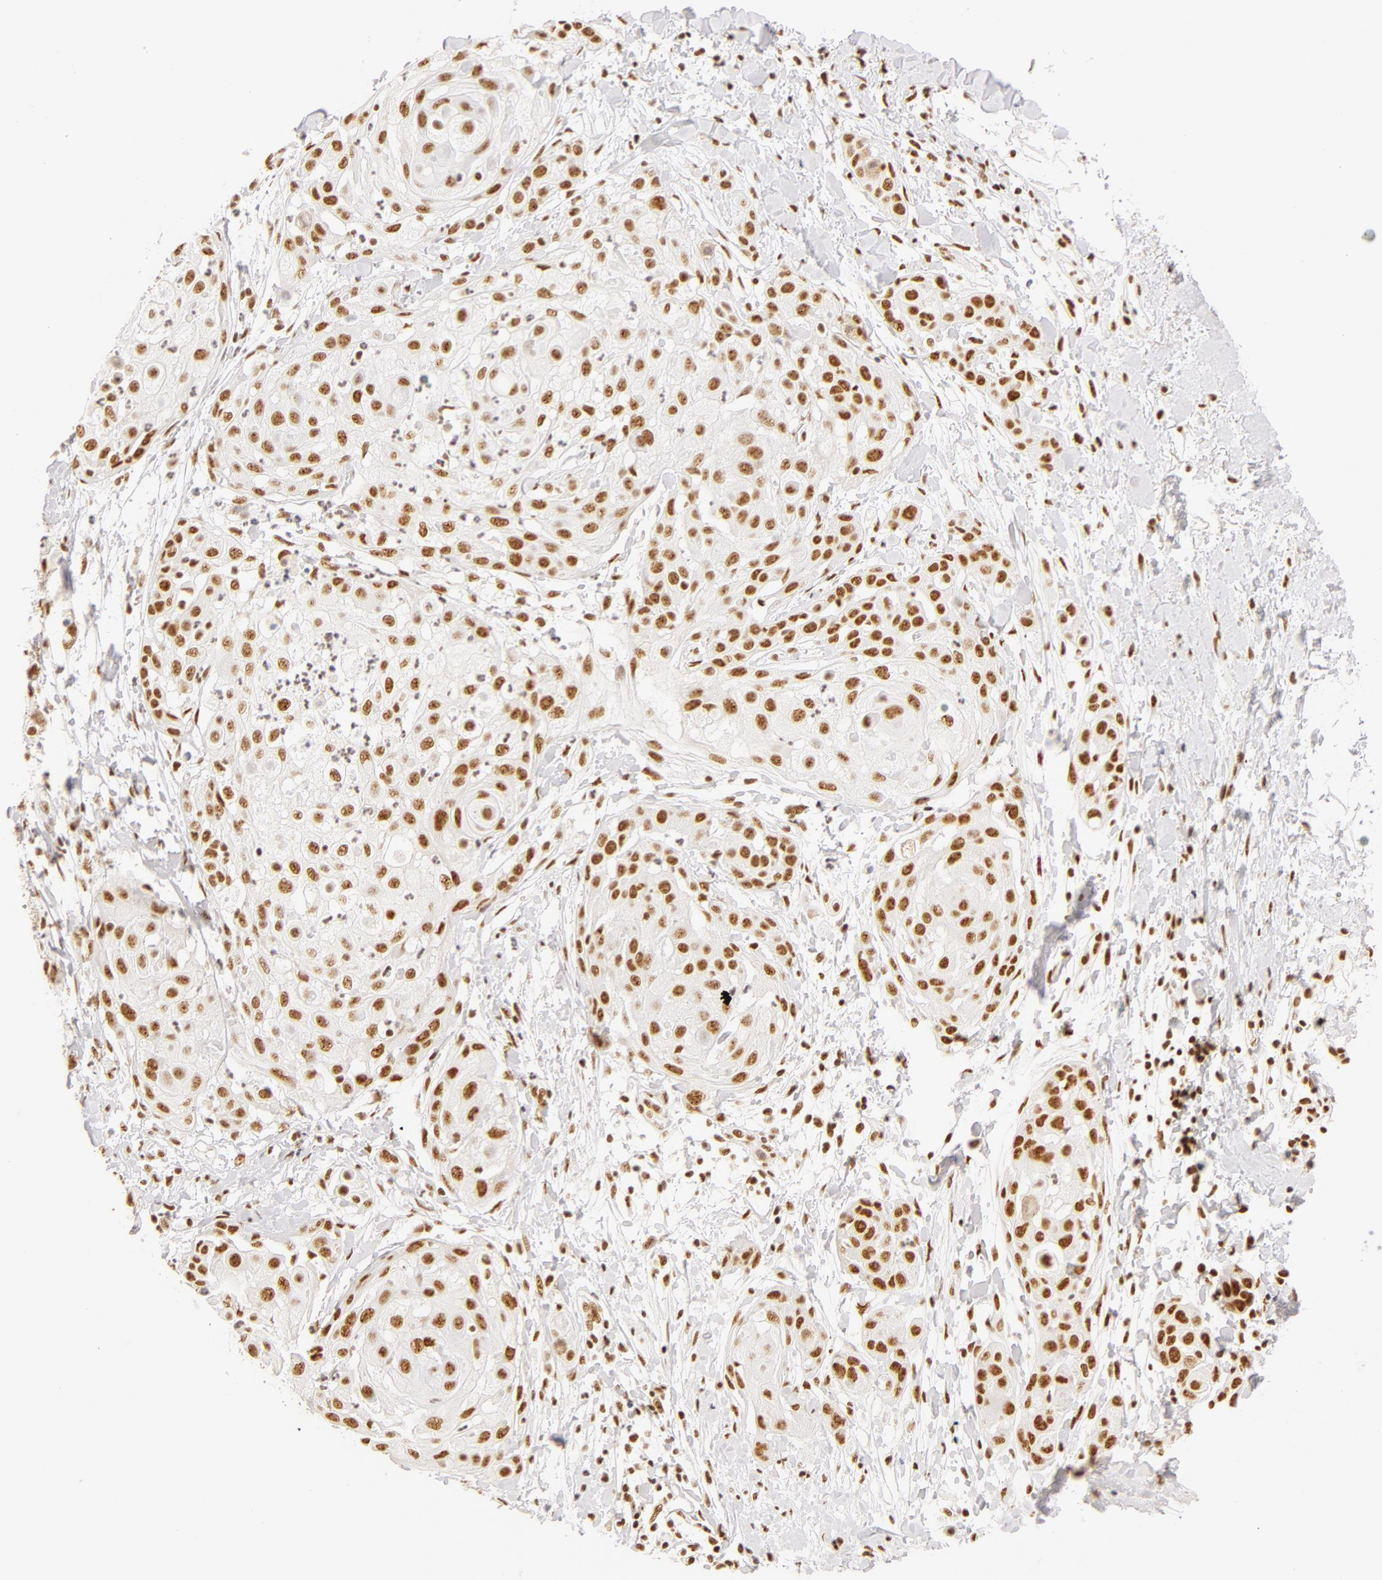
{"staining": {"intensity": "weak", "quantity": ">75%", "location": "nuclear"}, "tissue": "skin cancer", "cell_type": "Tumor cells", "image_type": "cancer", "snomed": [{"axis": "morphology", "description": "Squamous cell carcinoma, NOS"}, {"axis": "topography", "description": "Skin"}], "caption": "Immunohistochemistry of human squamous cell carcinoma (skin) displays low levels of weak nuclear positivity in approximately >75% of tumor cells.", "gene": "RBM39", "patient": {"sex": "female", "age": 57}}